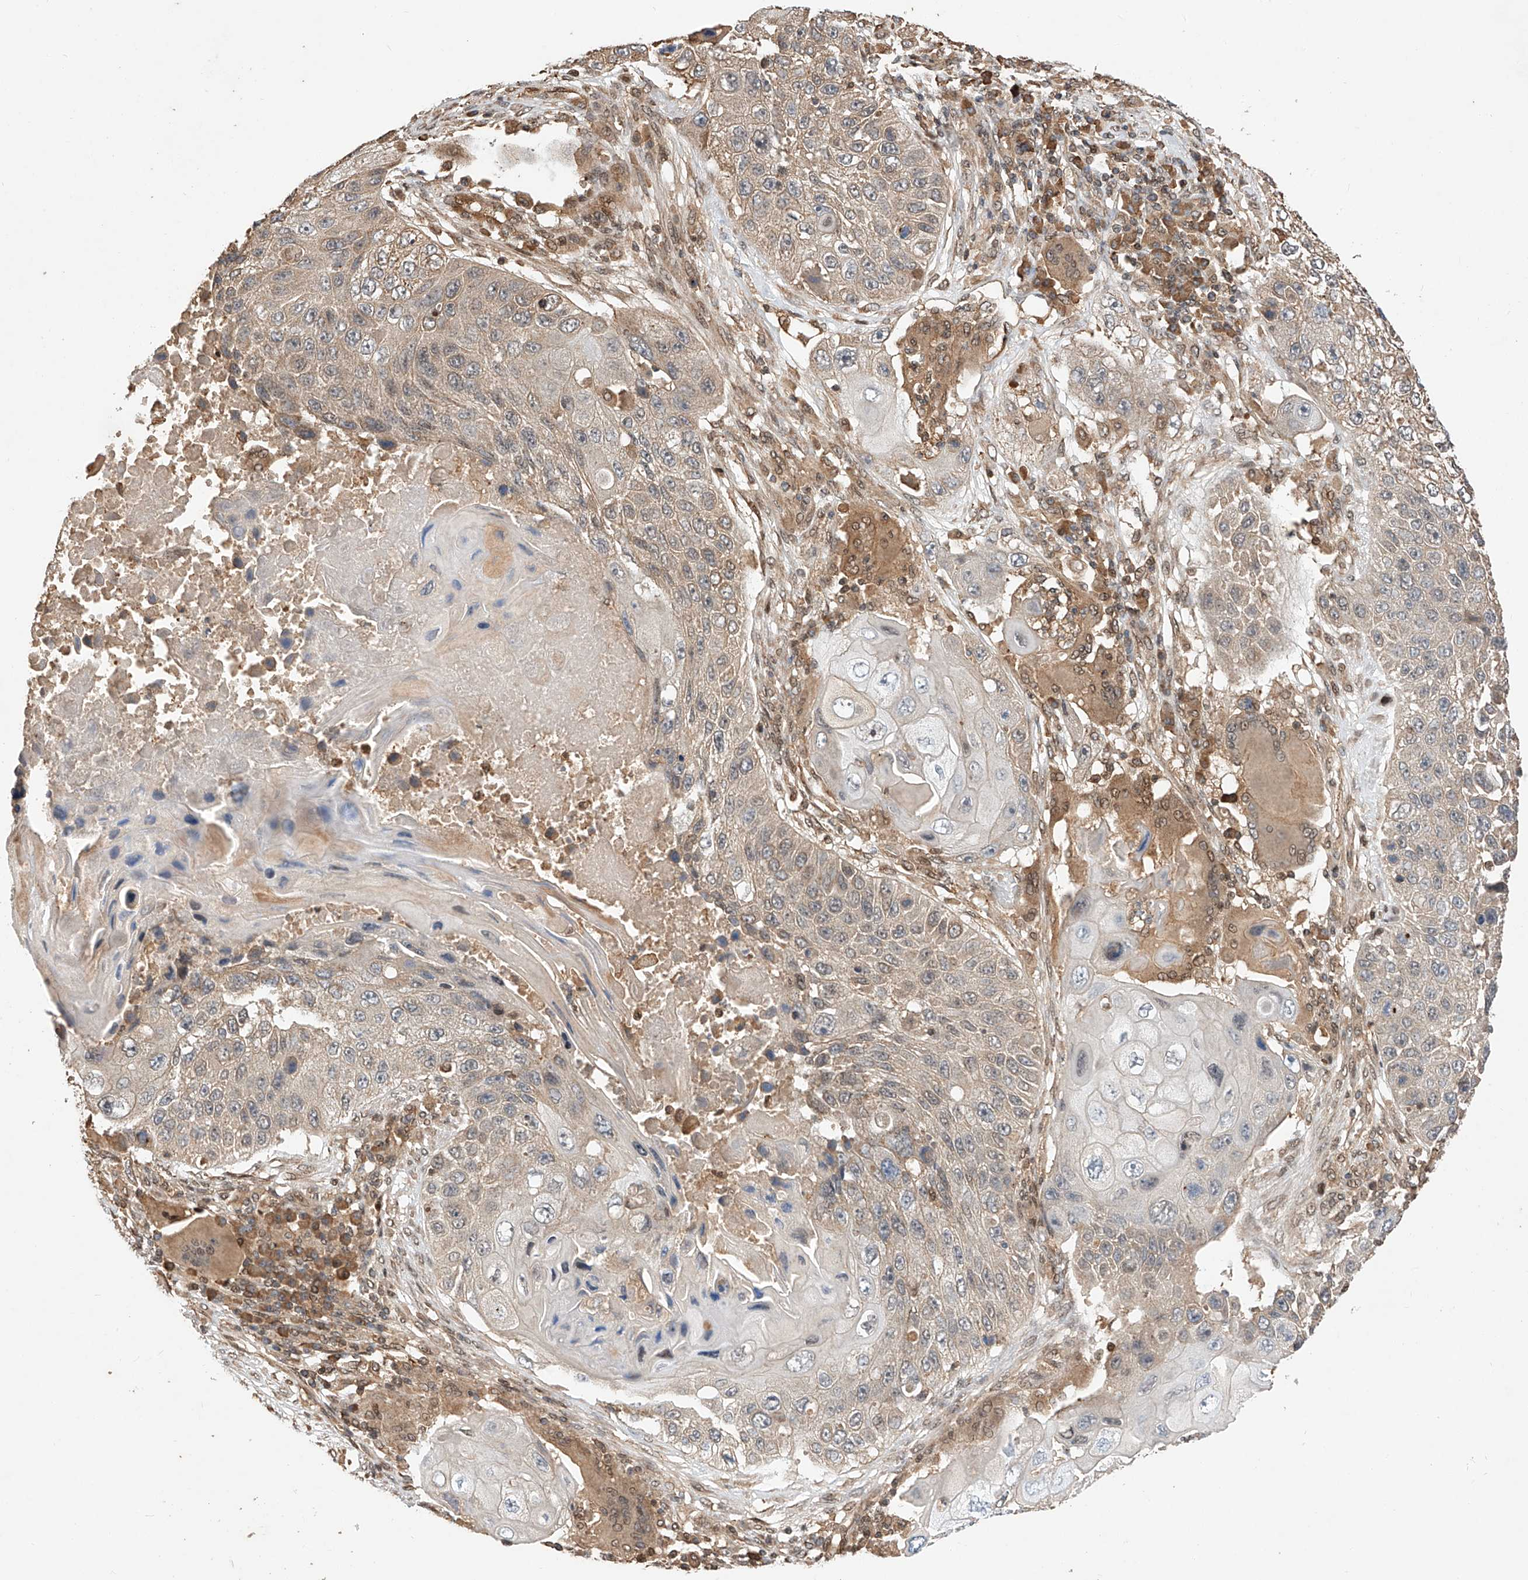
{"staining": {"intensity": "weak", "quantity": "25%-75%", "location": "cytoplasmic/membranous"}, "tissue": "lung cancer", "cell_type": "Tumor cells", "image_type": "cancer", "snomed": [{"axis": "morphology", "description": "Squamous cell carcinoma, NOS"}, {"axis": "topography", "description": "Lung"}], "caption": "High-magnification brightfield microscopy of lung cancer stained with DAB (3,3'-diaminobenzidine) (brown) and counterstained with hematoxylin (blue). tumor cells exhibit weak cytoplasmic/membranous staining is appreciated in about25%-75% of cells.", "gene": "RILPL2", "patient": {"sex": "male", "age": 61}}